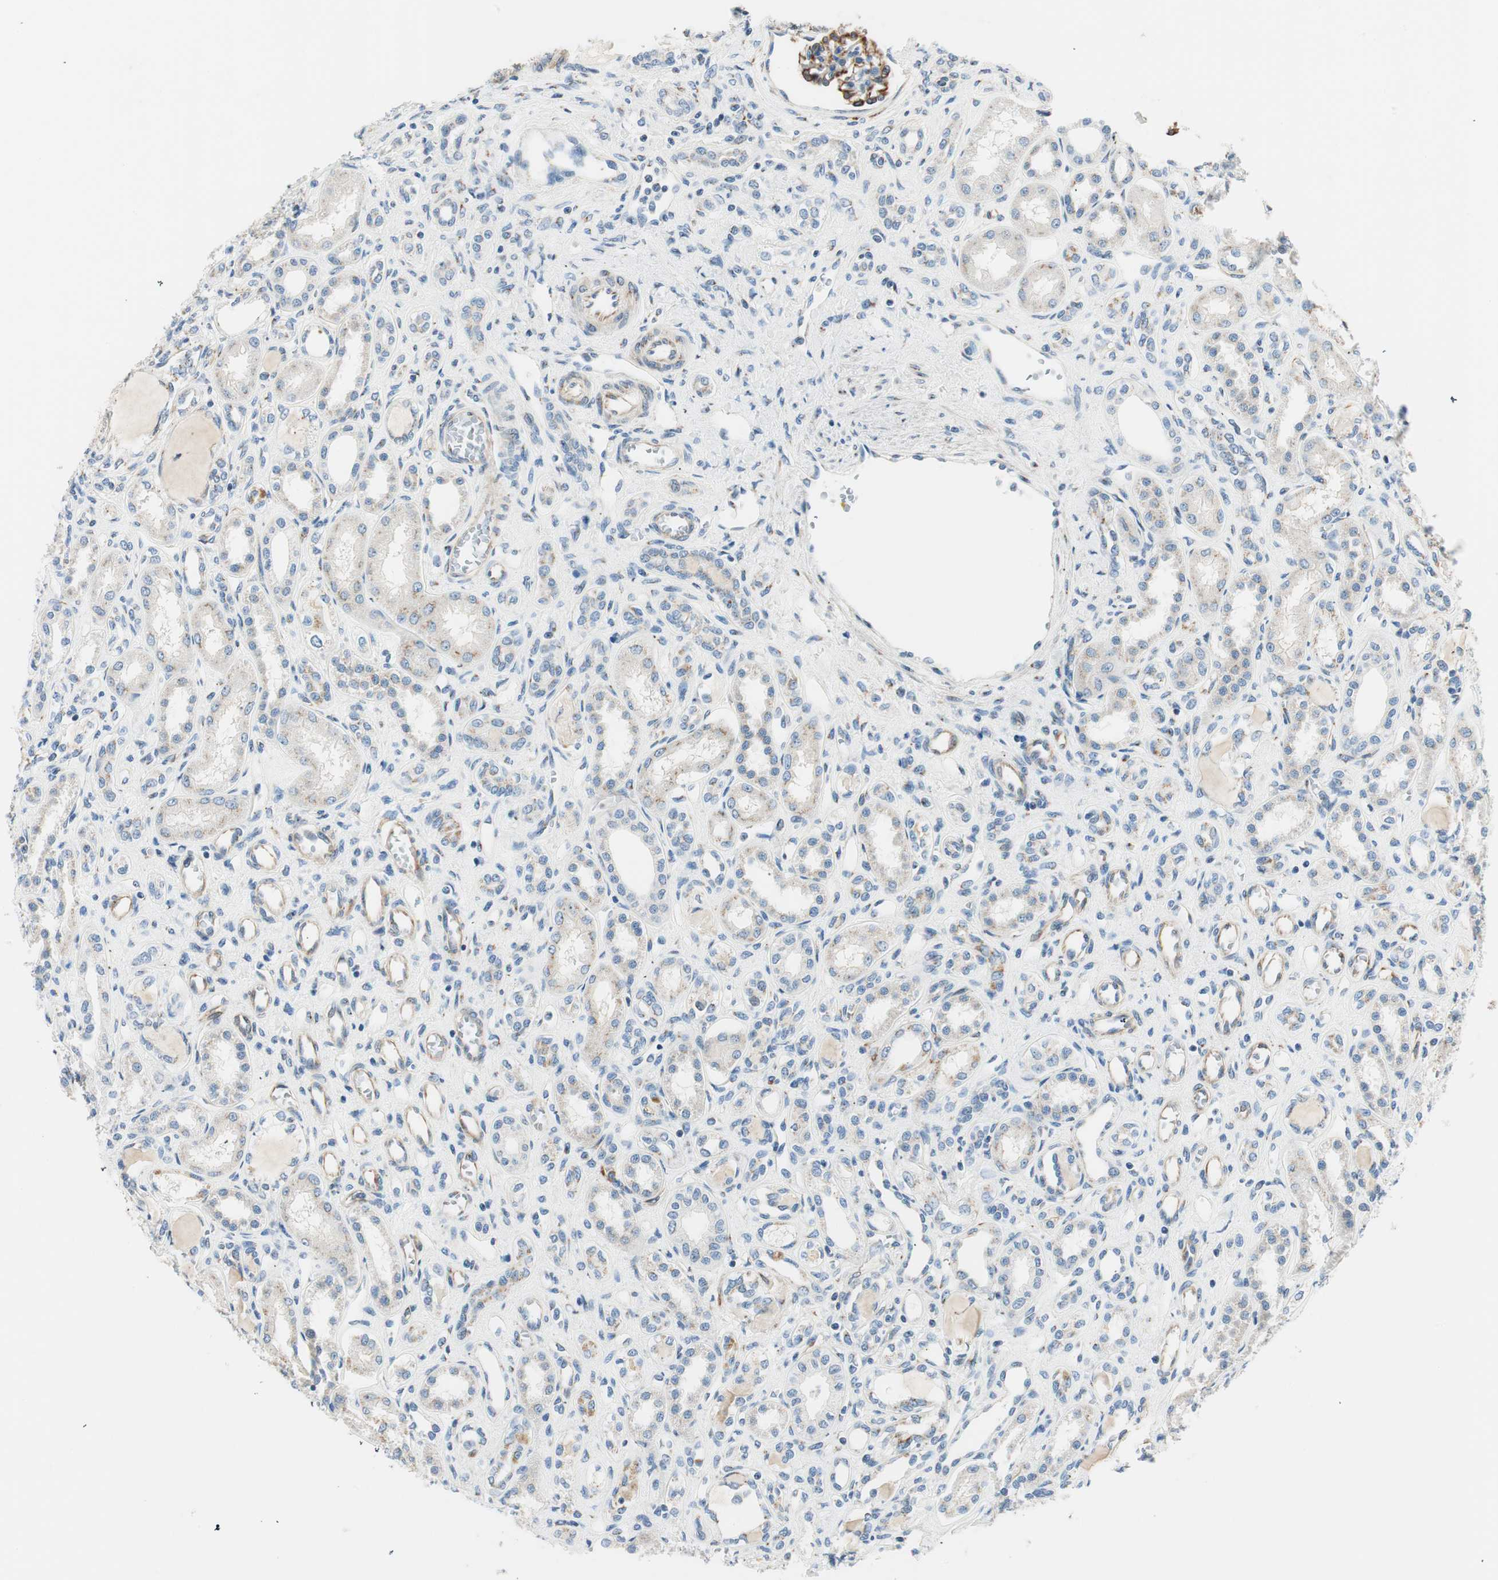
{"staining": {"intensity": "strong", "quantity": "25%-75%", "location": "cytoplasmic/membranous"}, "tissue": "kidney", "cell_type": "Cells in glomeruli", "image_type": "normal", "snomed": [{"axis": "morphology", "description": "Normal tissue, NOS"}, {"axis": "topography", "description": "Kidney"}], "caption": "Immunohistochemistry (IHC) (DAB) staining of unremarkable kidney displays strong cytoplasmic/membranous protein staining in approximately 25%-75% of cells in glomeruli.", "gene": "TMF1", "patient": {"sex": "male", "age": 7}}